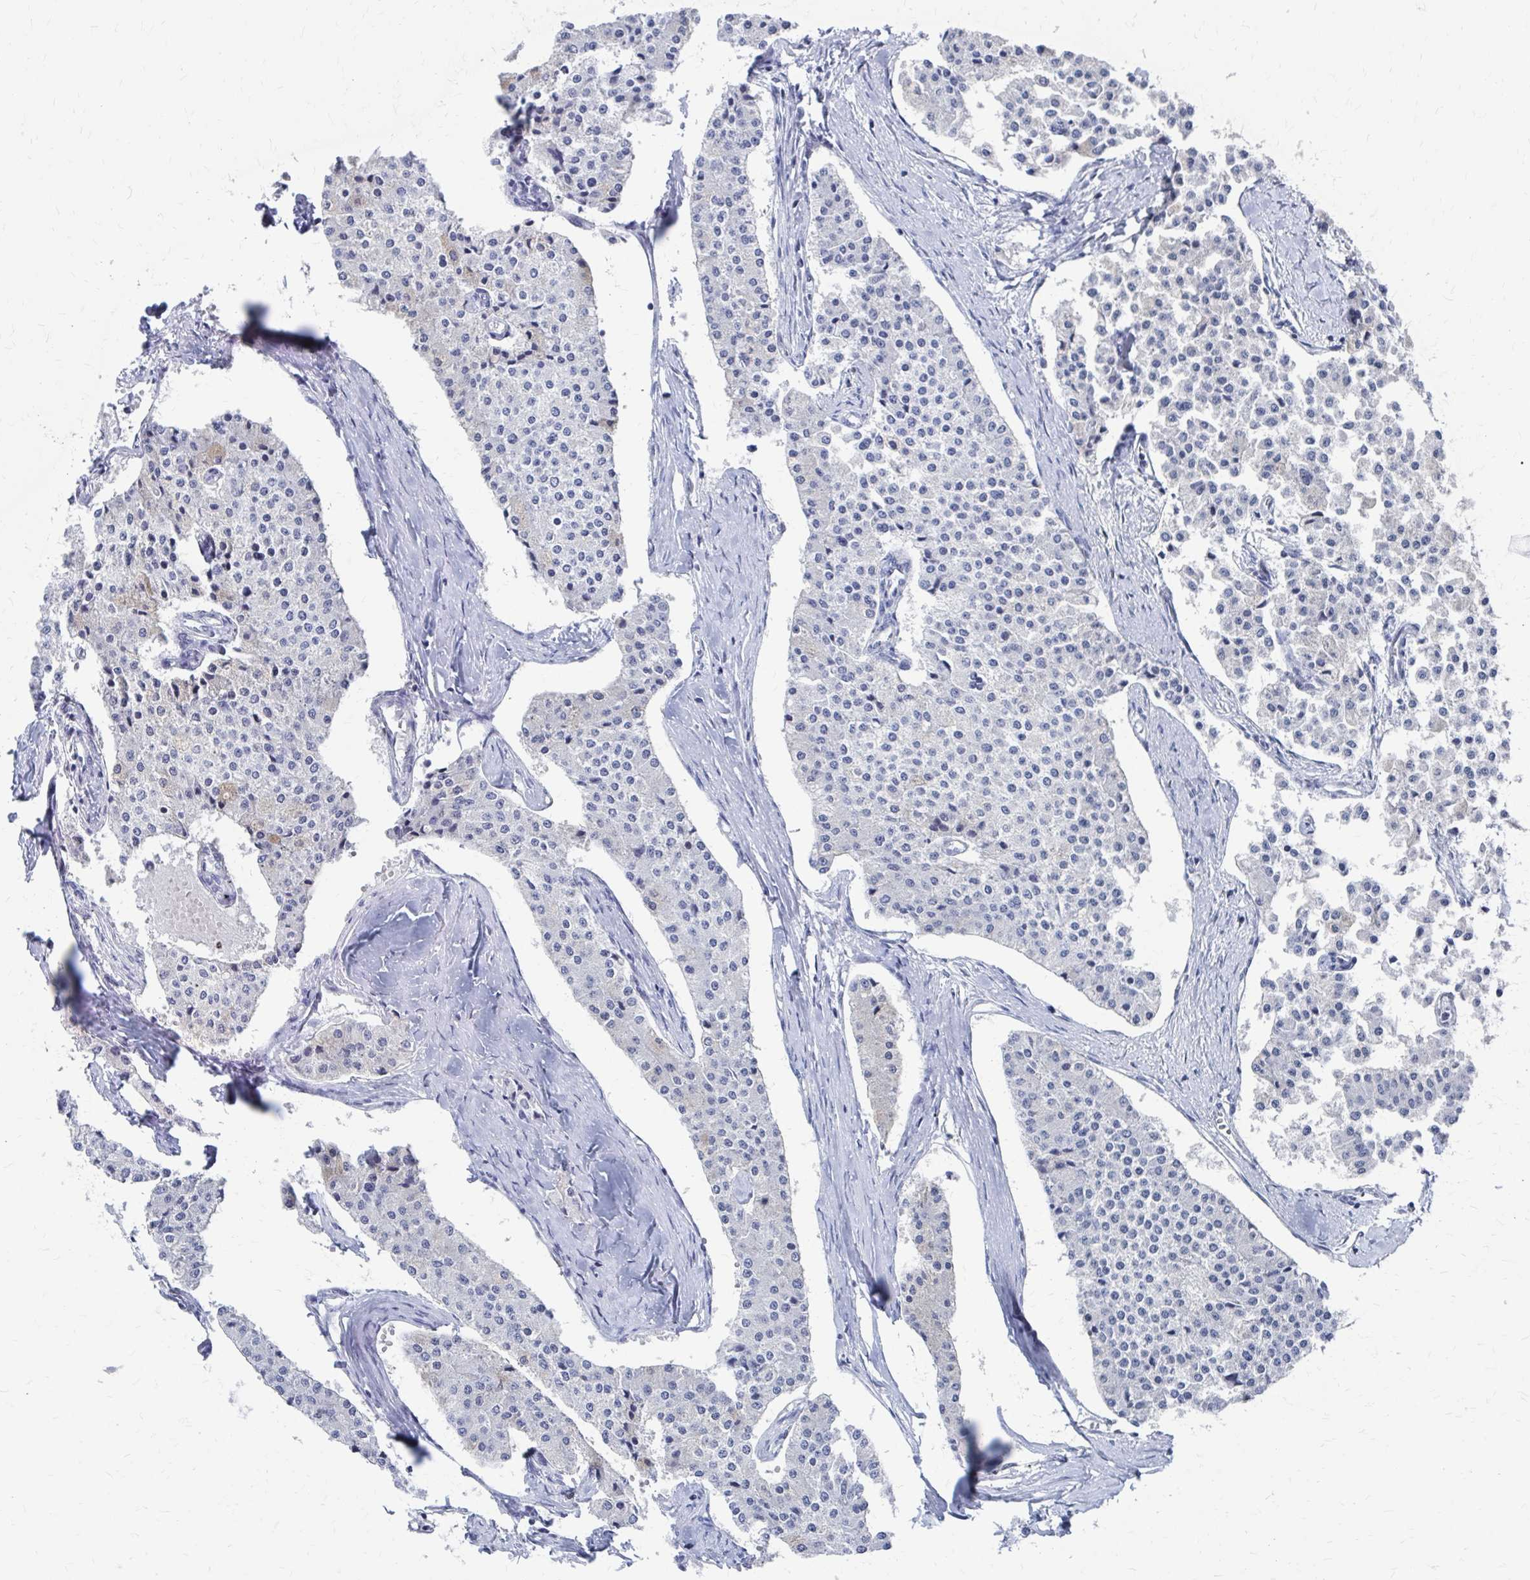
{"staining": {"intensity": "negative", "quantity": "none", "location": "none"}, "tissue": "carcinoid", "cell_type": "Tumor cells", "image_type": "cancer", "snomed": [{"axis": "morphology", "description": "Carcinoid, malignant, NOS"}, {"axis": "topography", "description": "Colon"}], "caption": "Malignant carcinoid was stained to show a protein in brown. There is no significant positivity in tumor cells. The staining is performed using DAB (3,3'-diaminobenzidine) brown chromogen with nuclei counter-stained in using hematoxylin.", "gene": "CDIN1", "patient": {"sex": "female", "age": 52}}